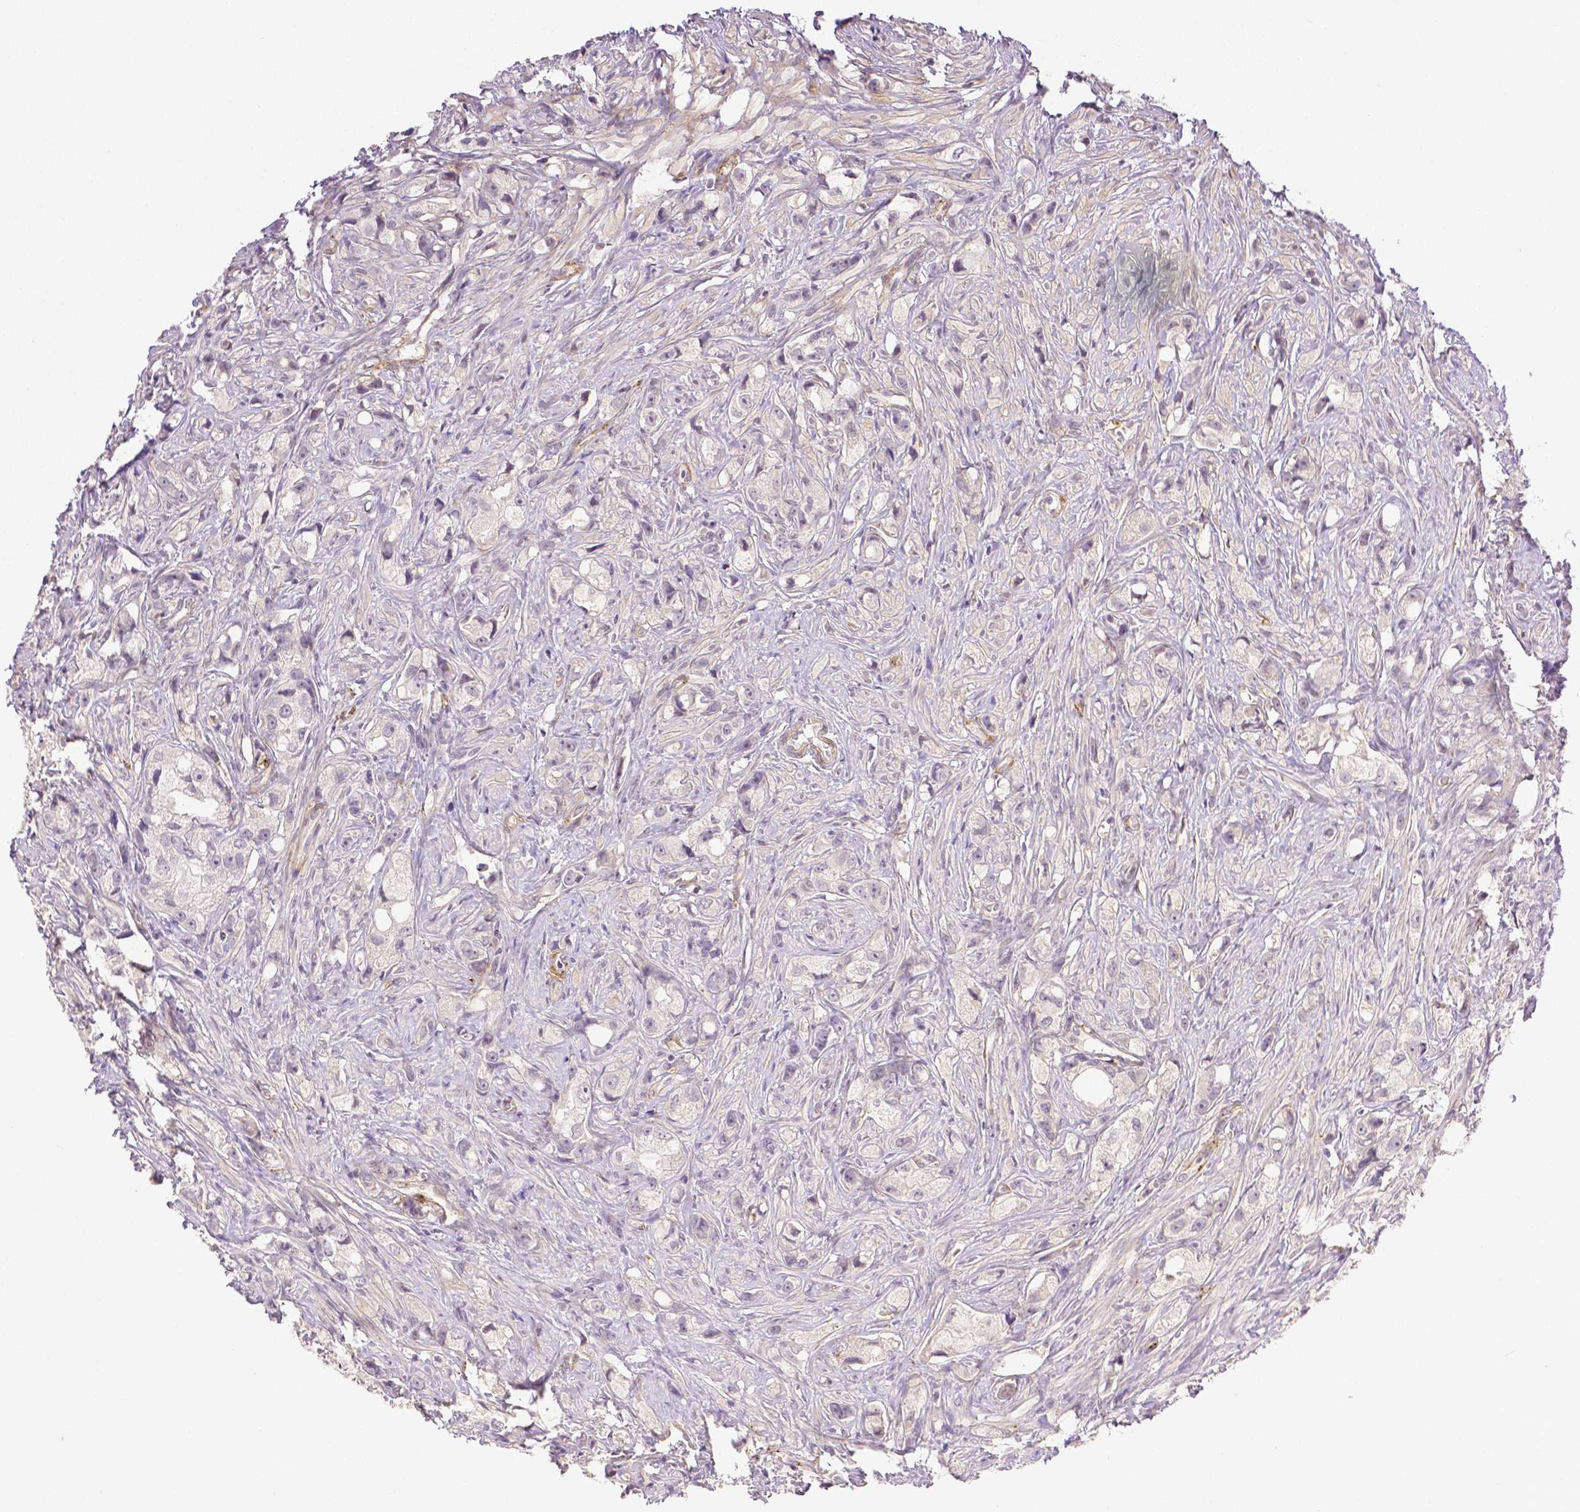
{"staining": {"intensity": "negative", "quantity": "none", "location": "none"}, "tissue": "prostate cancer", "cell_type": "Tumor cells", "image_type": "cancer", "snomed": [{"axis": "morphology", "description": "Adenocarcinoma, High grade"}, {"axis": "topography", "description": "Prostate"}], "caption": "The histopathology image exhibits no staining of tumor cells in prostate adenocarcinoma (high-grade). (DAB immunohistochemistry (IHC) visualized using brightfield microscopy, high magnification).", "gene": "THY1", "patient": {"sex": "male", "age": 75}}